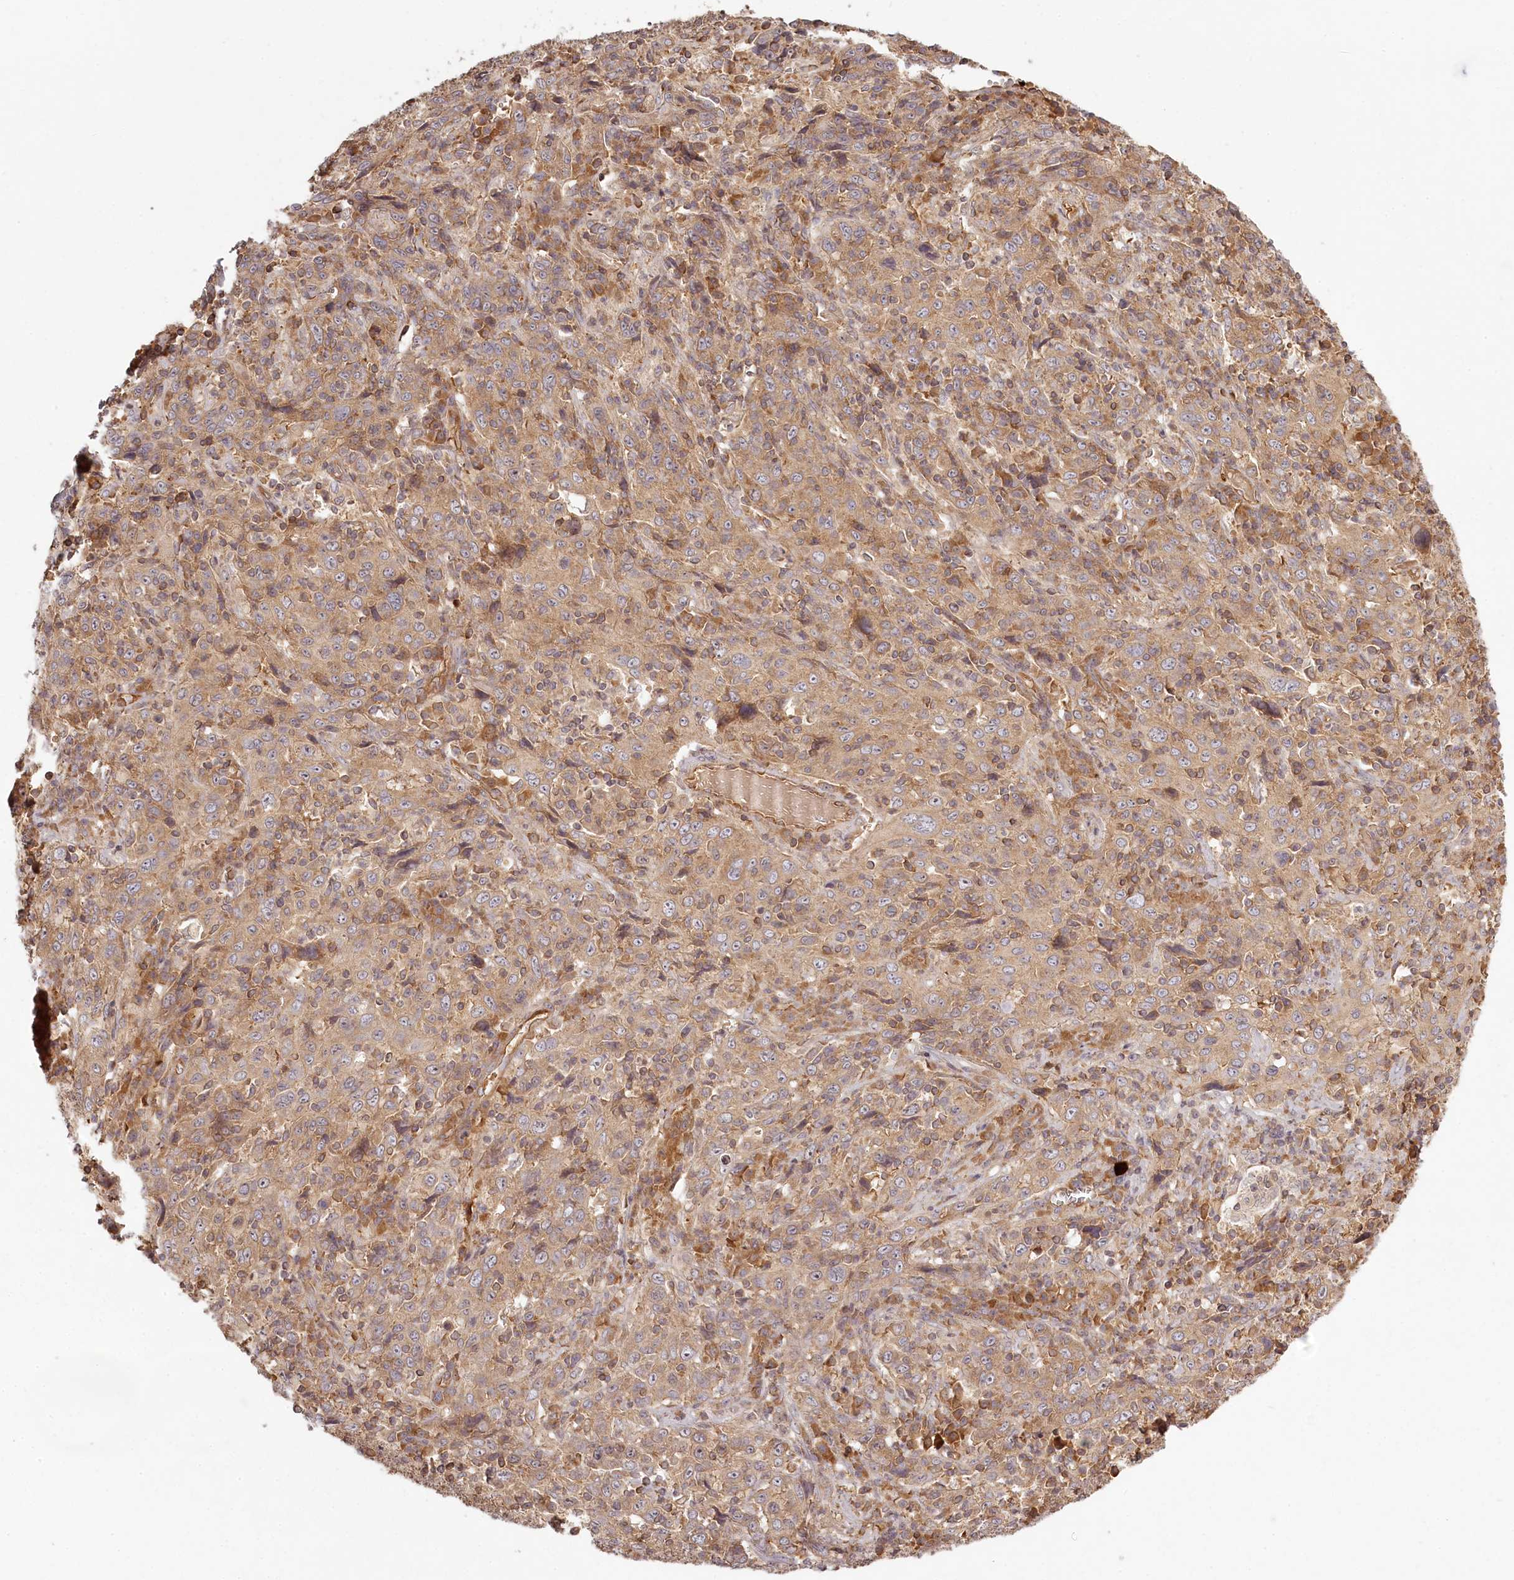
{"staining": {"intensity": "moderate", "quantity": ">75%", "location": "cytoplasmic/membranous"}, "tissue": "cervical cancer", "cell_type": "Tumor cells", "image_type": "cancer", "snomed": [{"axis": "morphology", "description": "Squamous cell carcinoma, NOS"}, {"axis": "topography", "description": "Cervix"}], "caption": "A brown stain highlights moderate cytoplasmic/membranous staining of a protein in human cervical cancer tumor cells.", "gene": "TMIE", "patient": {"sex": "female", "age": 46}}